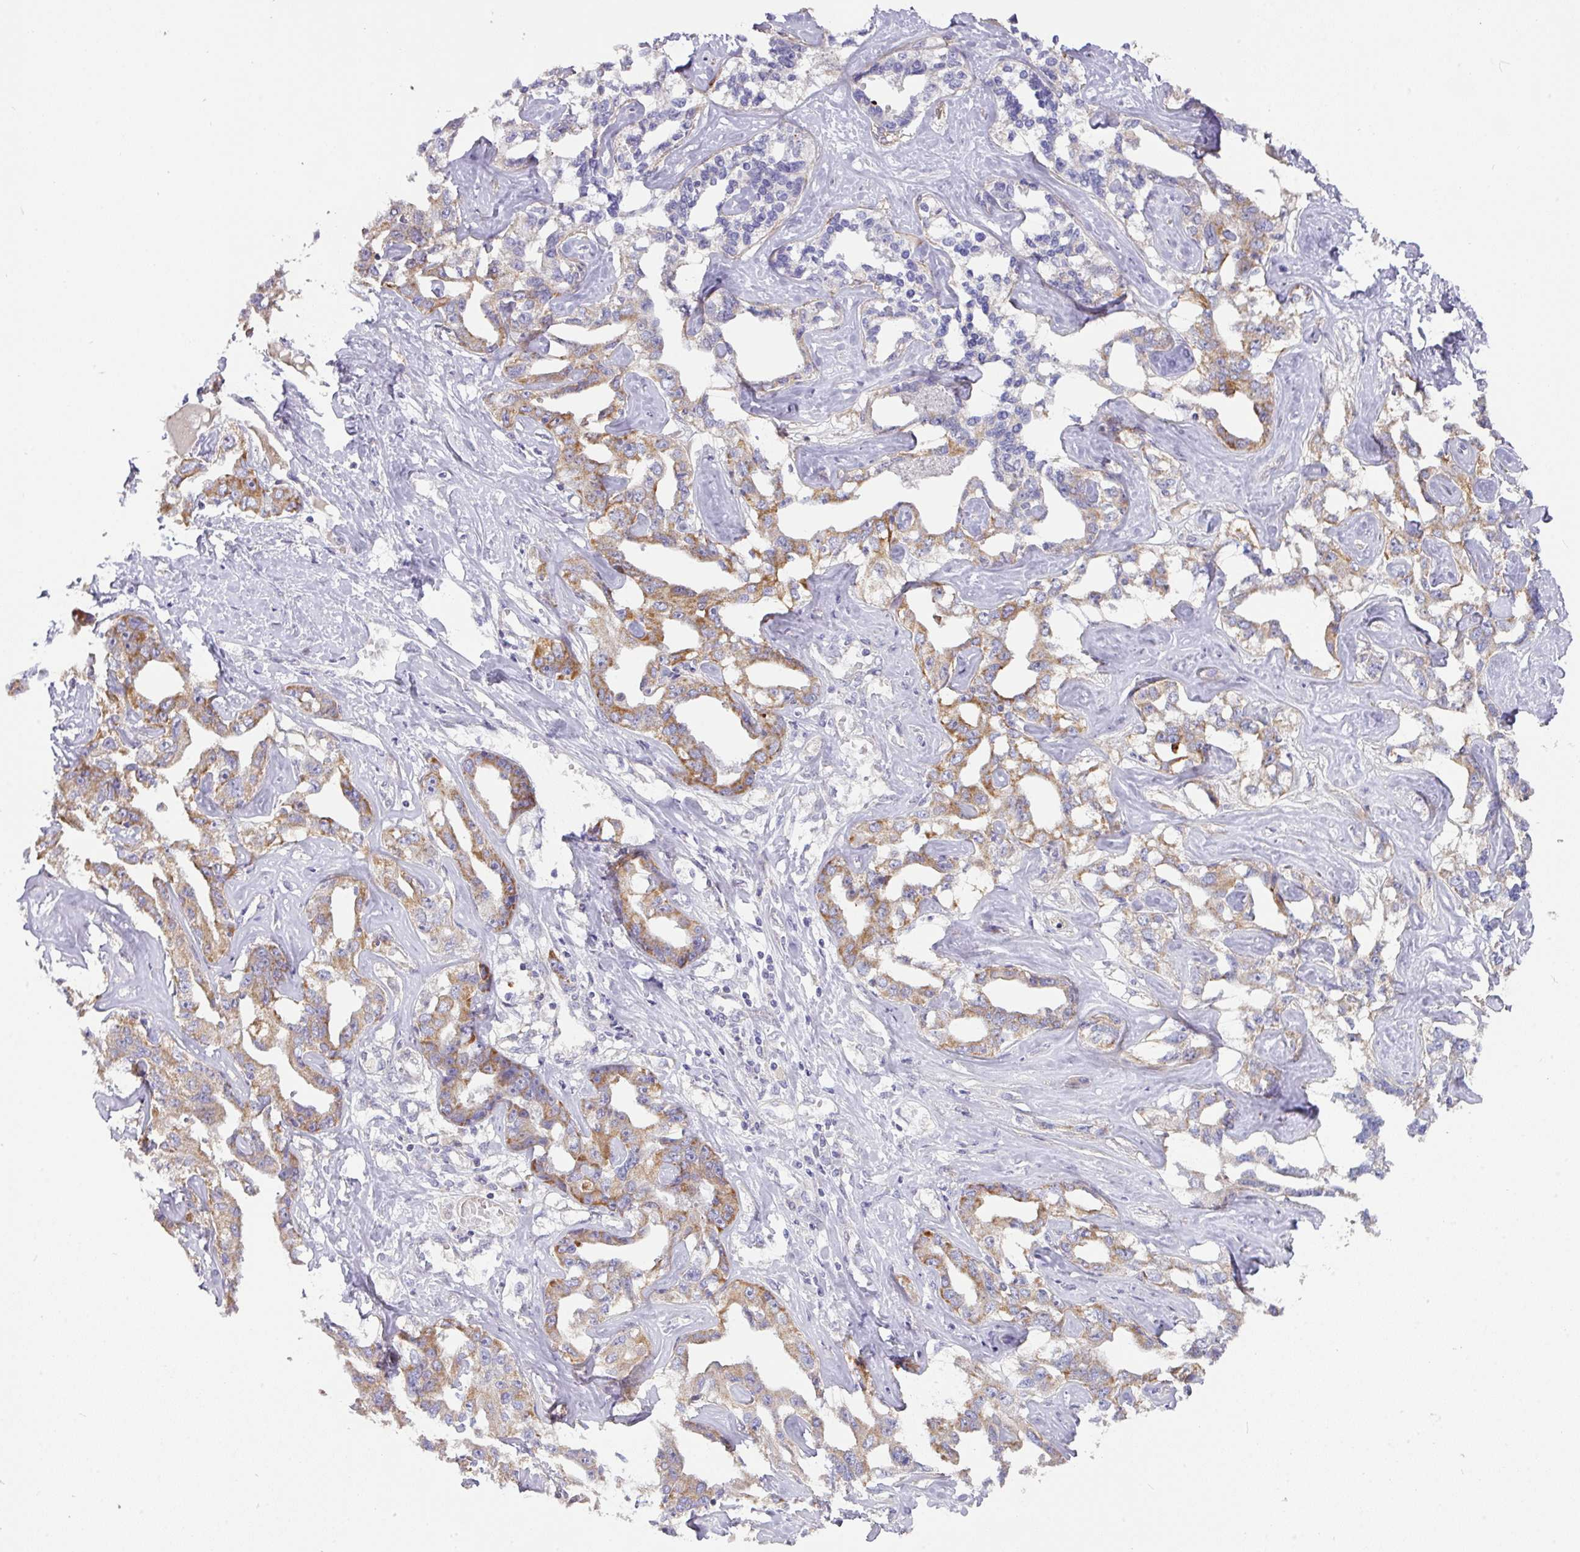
{"staining": {"intensity": "moderate", "quantity": "25%-75%", "location": "cytoplasmic/membranous"}, "tissue": "liver cancer", "cell_type": "Tumor cells", "image_type": "cancer", "snomed": [{"axis": "morphology", "description": "Cholangiocarcinoma"}, {"axis": "topography", "description": "Liver"}], "caption": "Protein expression analysis of human liver cancer (cholangiocarcinoma) reveals moderate cytoplasmic/membranous expression in approximately 25%-75% of tumor cells.", "gene": "STK35", "patient": {"sex": "male", "age": 59}}